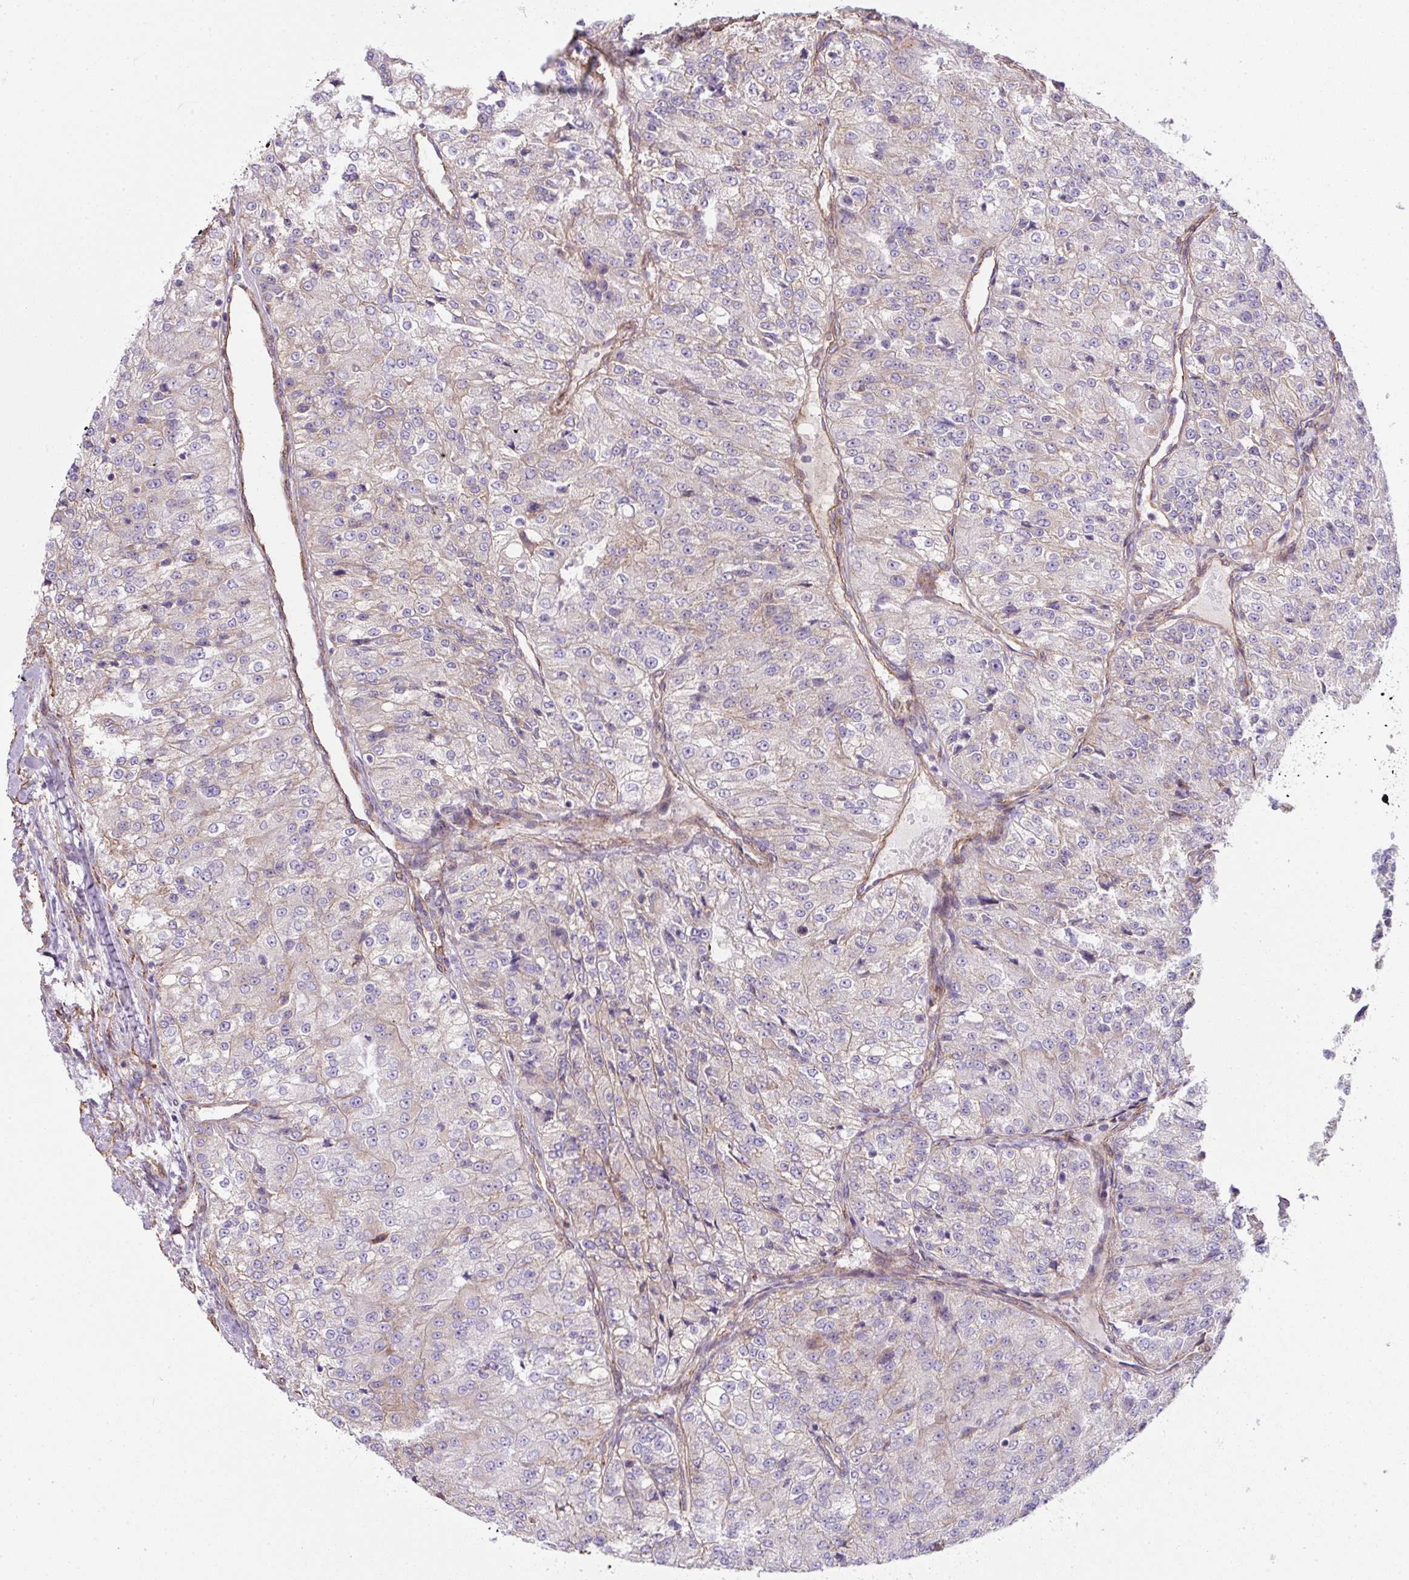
{"staining": {"intensity": "weak", "quantity": "<25%", "location": "cytoplasmic/membranous"}, "tissue": "renal cancer", "cell_type": "Tumor cells", "image_type": "cancer", "snomed": [{"axis": "morphology", "description": "Adenocarcinoma, NOS"}, {"axis": "topography", "description": "Kidney"}], "caption": "There is no significant staining in tumor cells of renal adenocarcinoma.", "gene": "ANKUB1", "patient": {"sex": "female", "age": 63}}